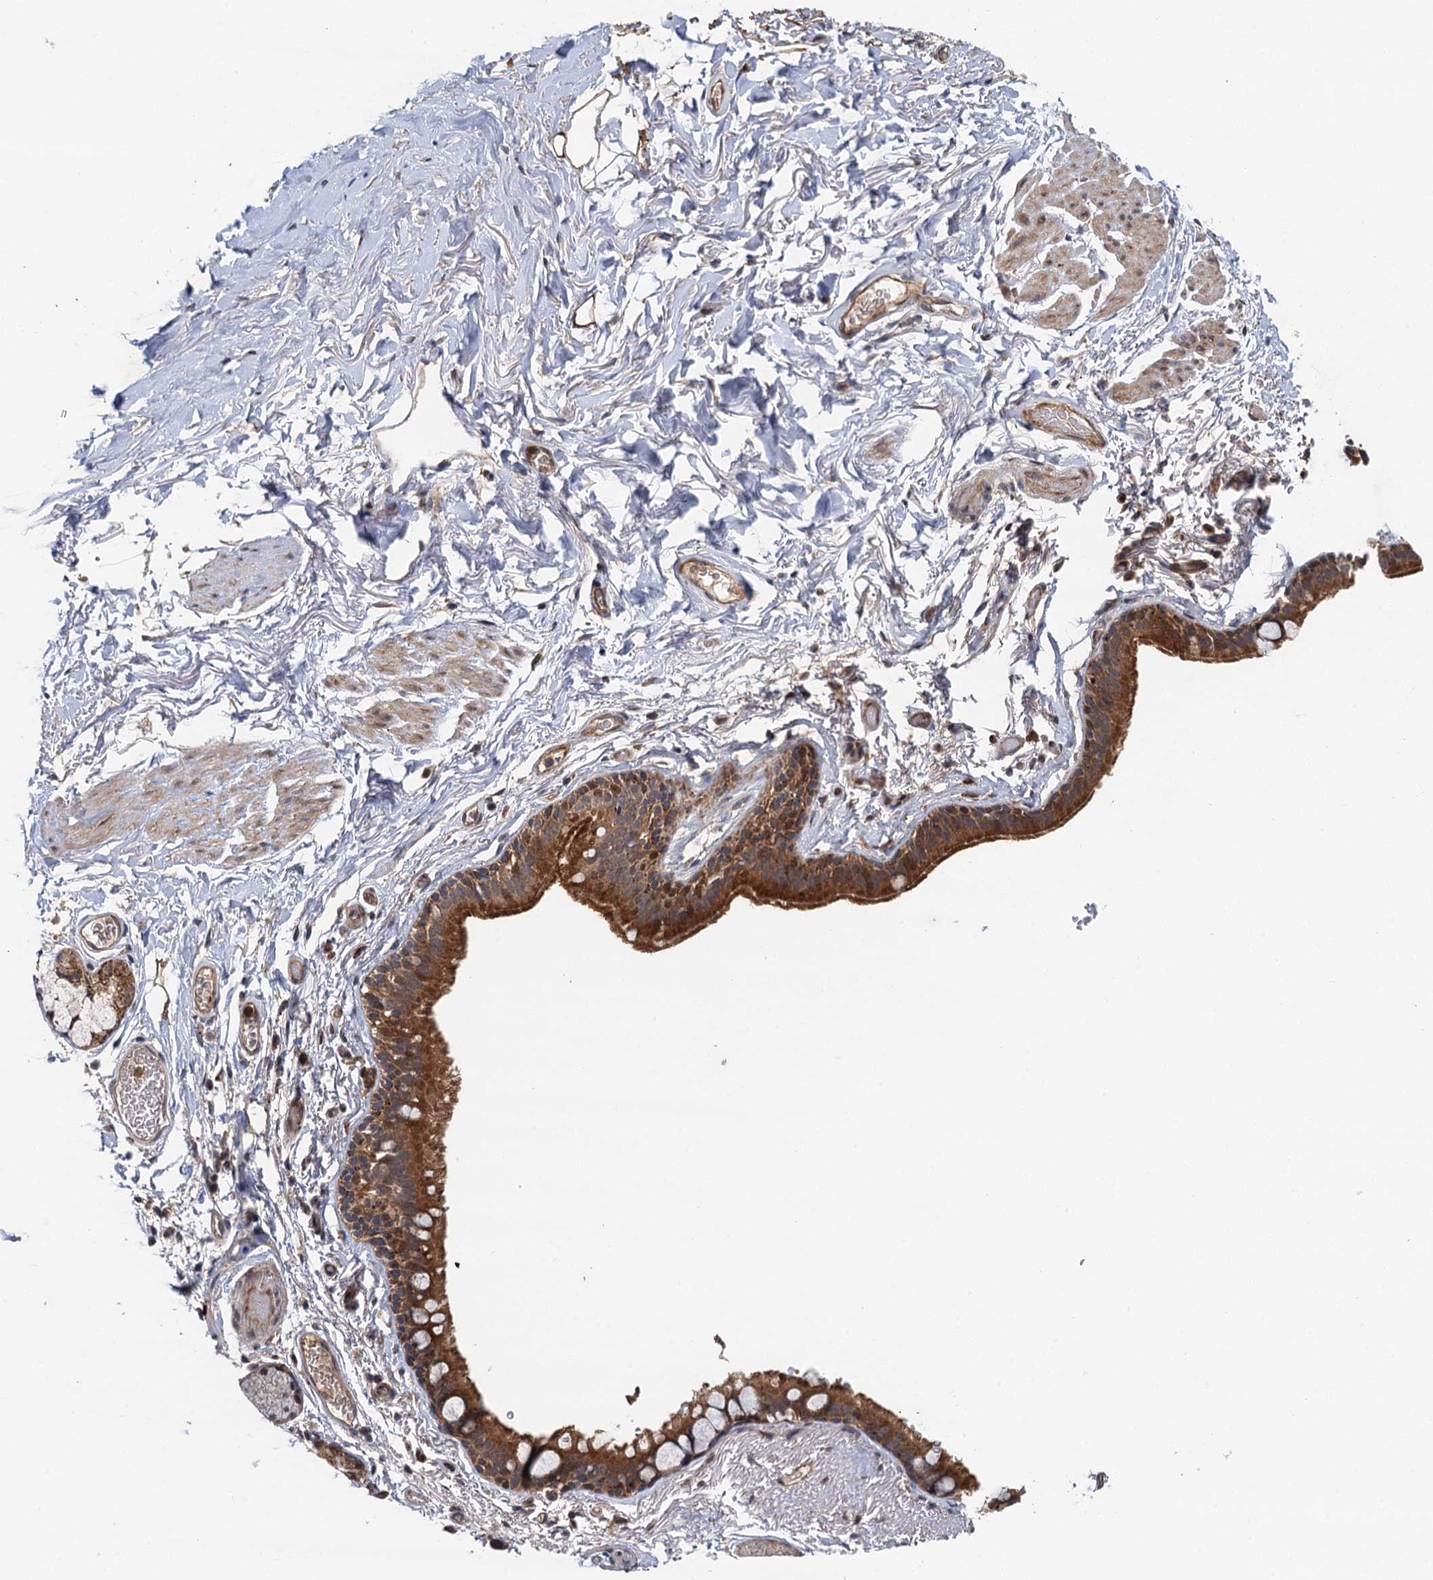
{"staining": {"intensity": "moderate", "quantity": "25%-75%", "location": "cytoplasmic/membranous,nuclear"}, "tissue": "bronchus", "cell_type": "Respiratory epithelial cells", "image_type": "normal", "snomed": [{"axis": "morphology", "description": "Normal tissue, NOS"}, {"axis": "topography", "description": "Cartilage tissue"}], "caption": "Protein positivity by immunohistochemistry shows moderate cytoplasmic/membranous,nuclear staining in approximately 25%-75% of respiratory epithelial cells in normal bronchus.", "gene": "NLRP10", "patient": {"sex": "male", "age": 63}}